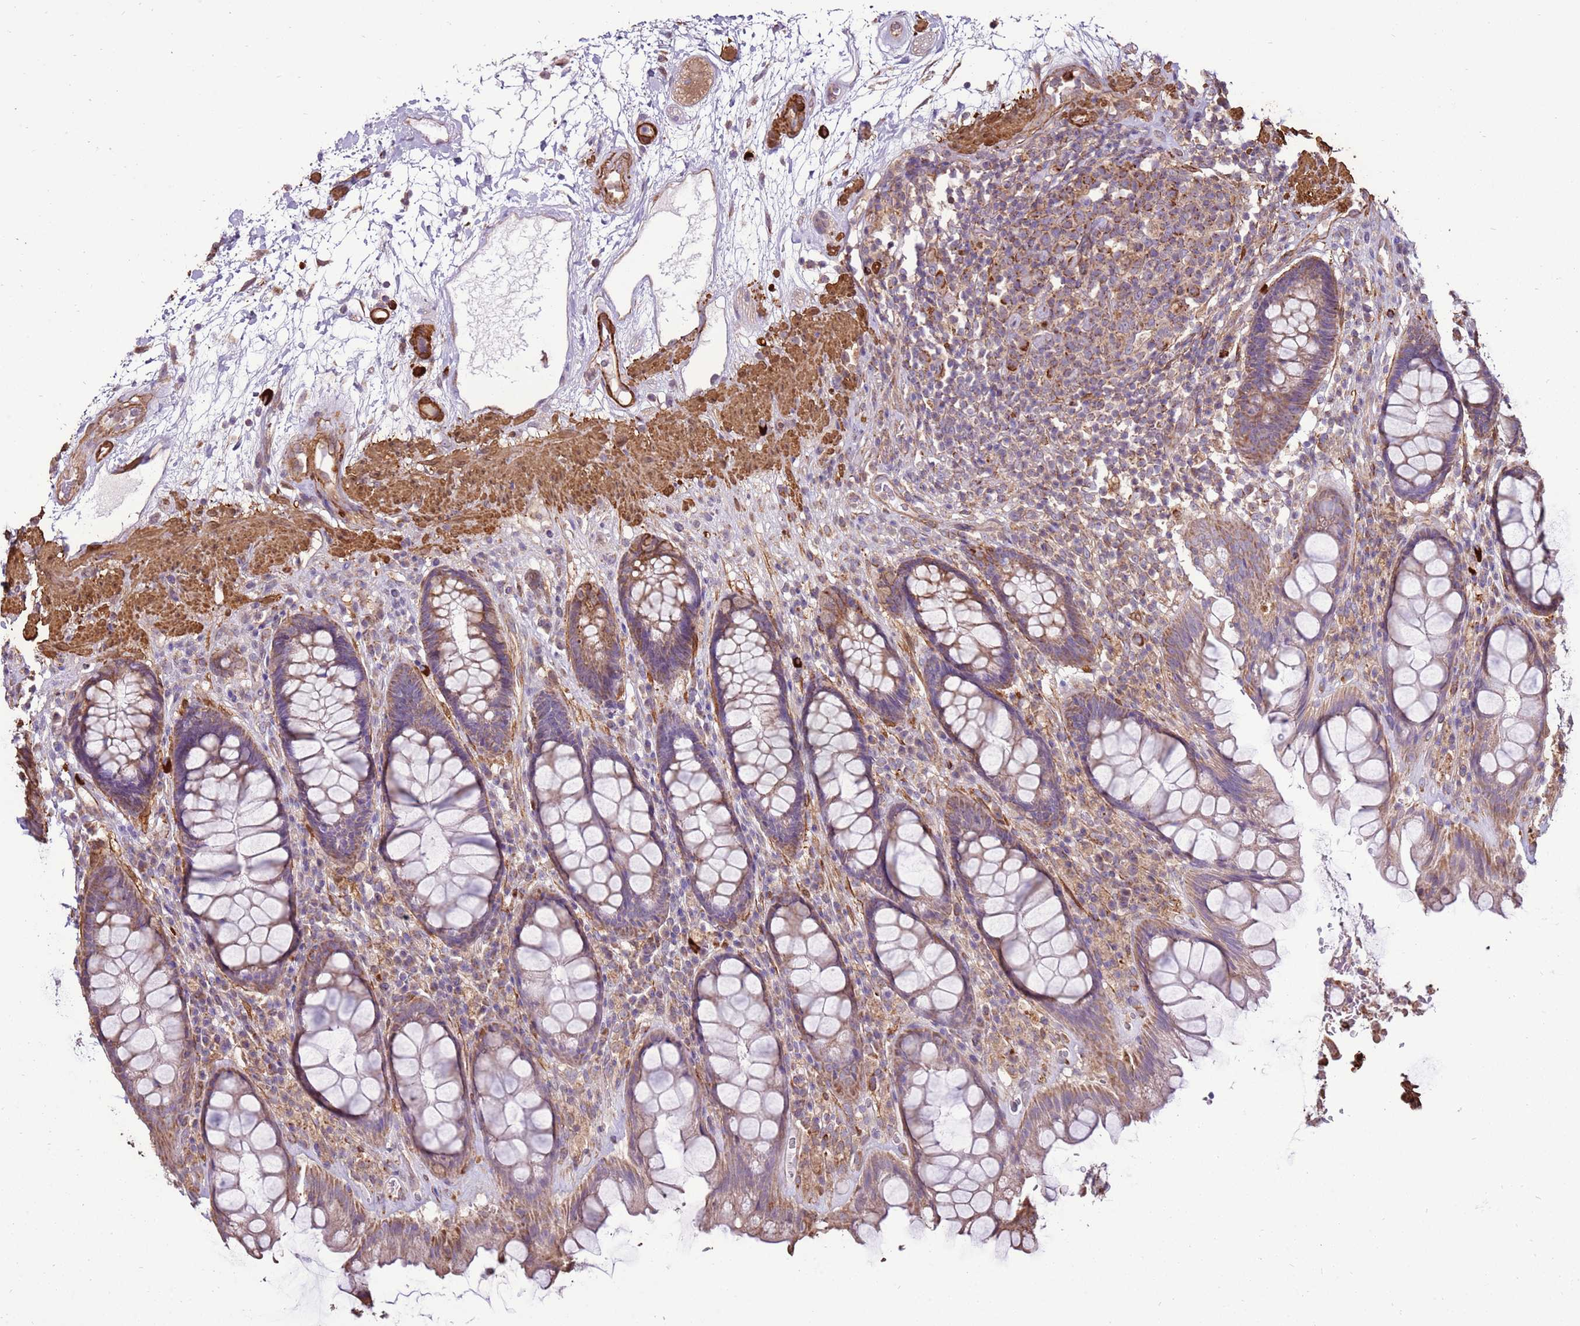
{"staining": {"intensity": "moderate", "quantity": "25%-75%", "location": "cytoplasmic/membranous"}, "tissue": "rectum", "cell_type": "Glandular cells", "image_type": "normal", "snomed": [{"axis": "morphology", "description": "Normal tissue, NOS"}, {"axis": "topography", "description": "Rectum"}], "caption": "Brown immunohistochemical staining in unremarkable rectum reveals moderate cytoplasmic/membranous staining in about 25%-75% of glandular cells. (IHC, brightfield microscopy, high magnification).", "gene": "DDX59", "patient": {"sex": "male", "age": 64}}